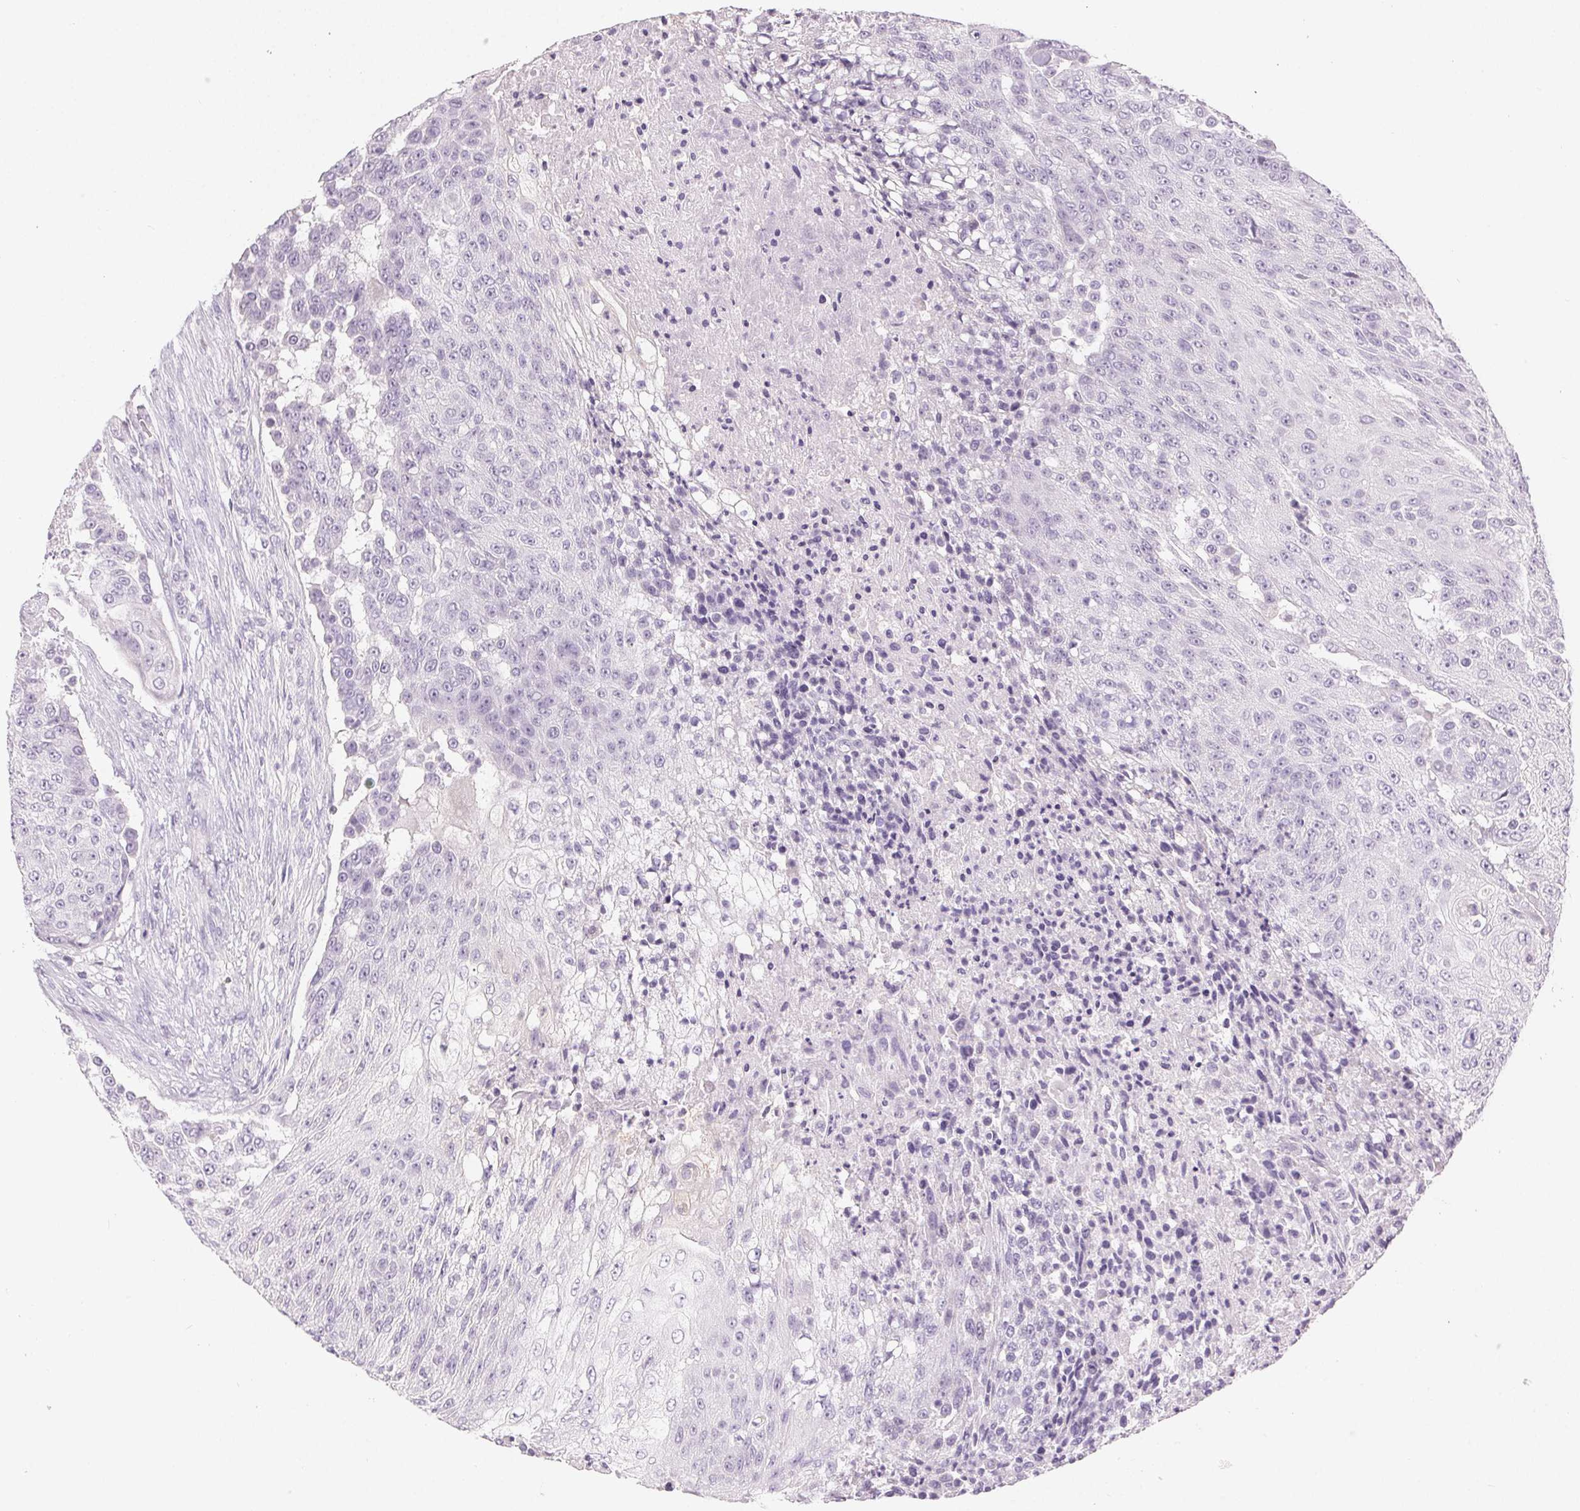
{"staining": {"intensity": "negative", "quantity": "none", "location": "none"}, "tissue": "urothelial cancer", "cell_type": "Tumor cells", "image_type": "cancer", "snomed": [{"axis": "morphology", "description": "Urothelial carcinoma, High grade"}, {"axis": "topography", "description": "Urinary bladder"}], "caption": "IHC histopathology image of neoplastic tissue: human high-grade urothelial carcinoma stained with DAB demonstrates no significant protein positivity in tumor cells.", "gene": "MIOX", "patient": {"sex": "female", "age": 63}}